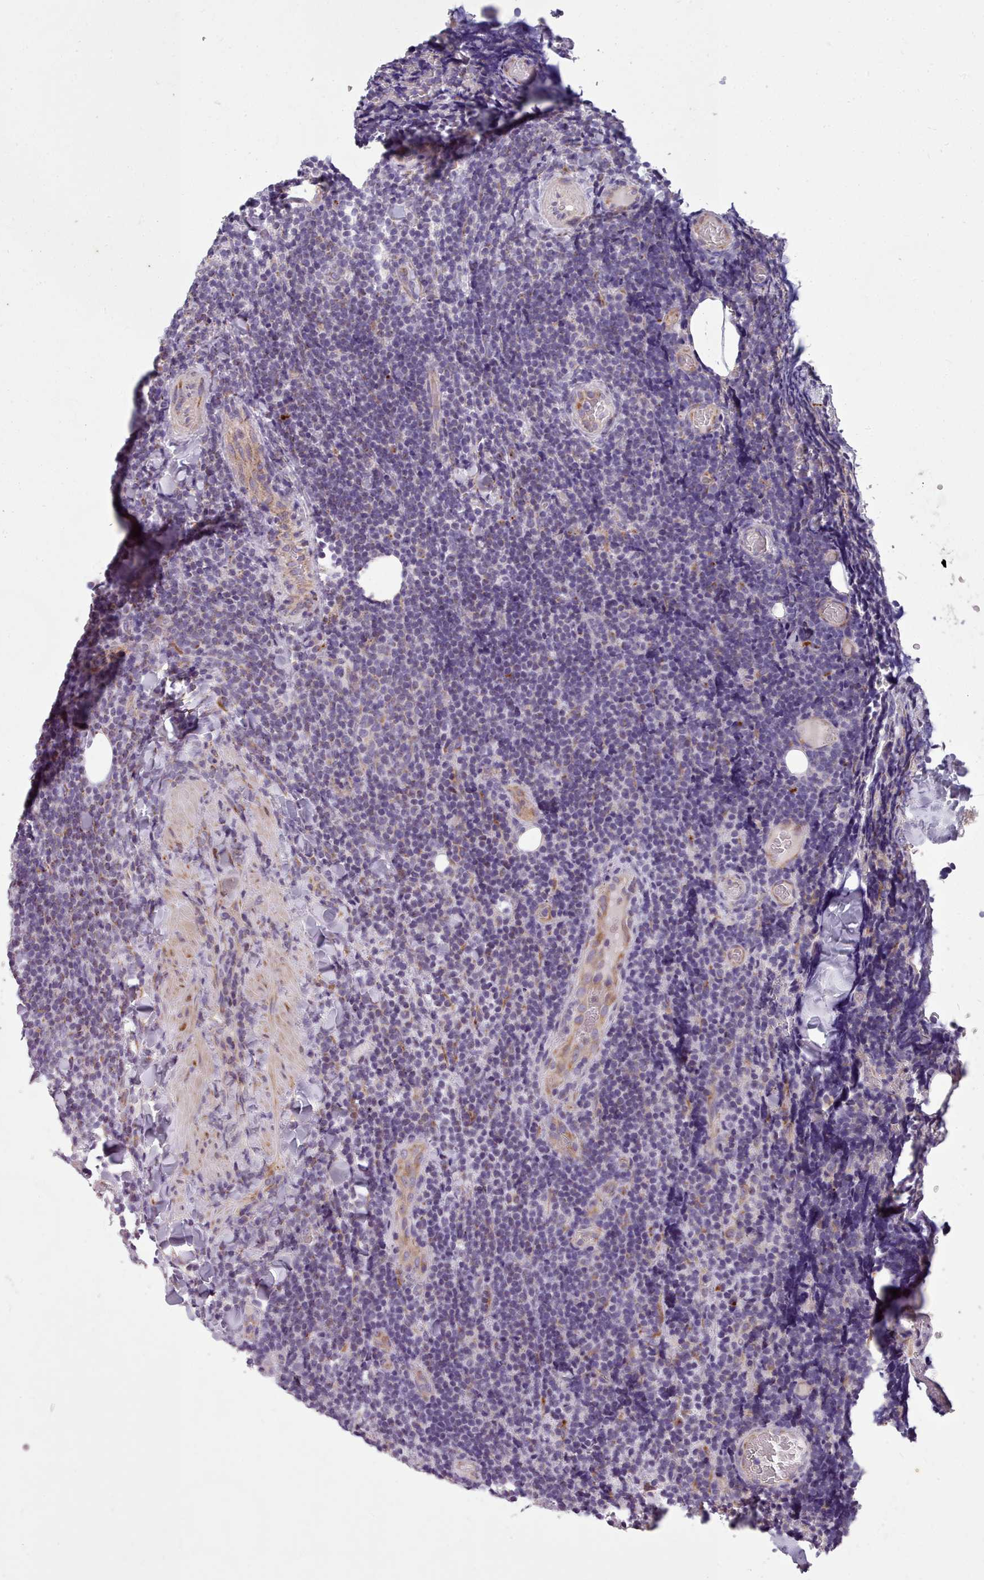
{"staining": {"intensity": "negative", "quantity": "none", "location": "none"}, "tissue": "lymphoma", "cell_type": "Tumor cells", "image_type": "cancer", "snomed": [{"axis": "morphology", "description": "Malignant lymphoma, non-Hodgkin's type, Low grade"}, {"axis": "topography", "description": "Lymph node"}], "caption": "The immunohistochemistry photomicrograph has no significant expression in tumor cells of malignant lymphoma, non-Hodgkin's type (low-grade) tissue.", "gene": "FKBP10", "patient": {"sex": "male", "age": 66}}